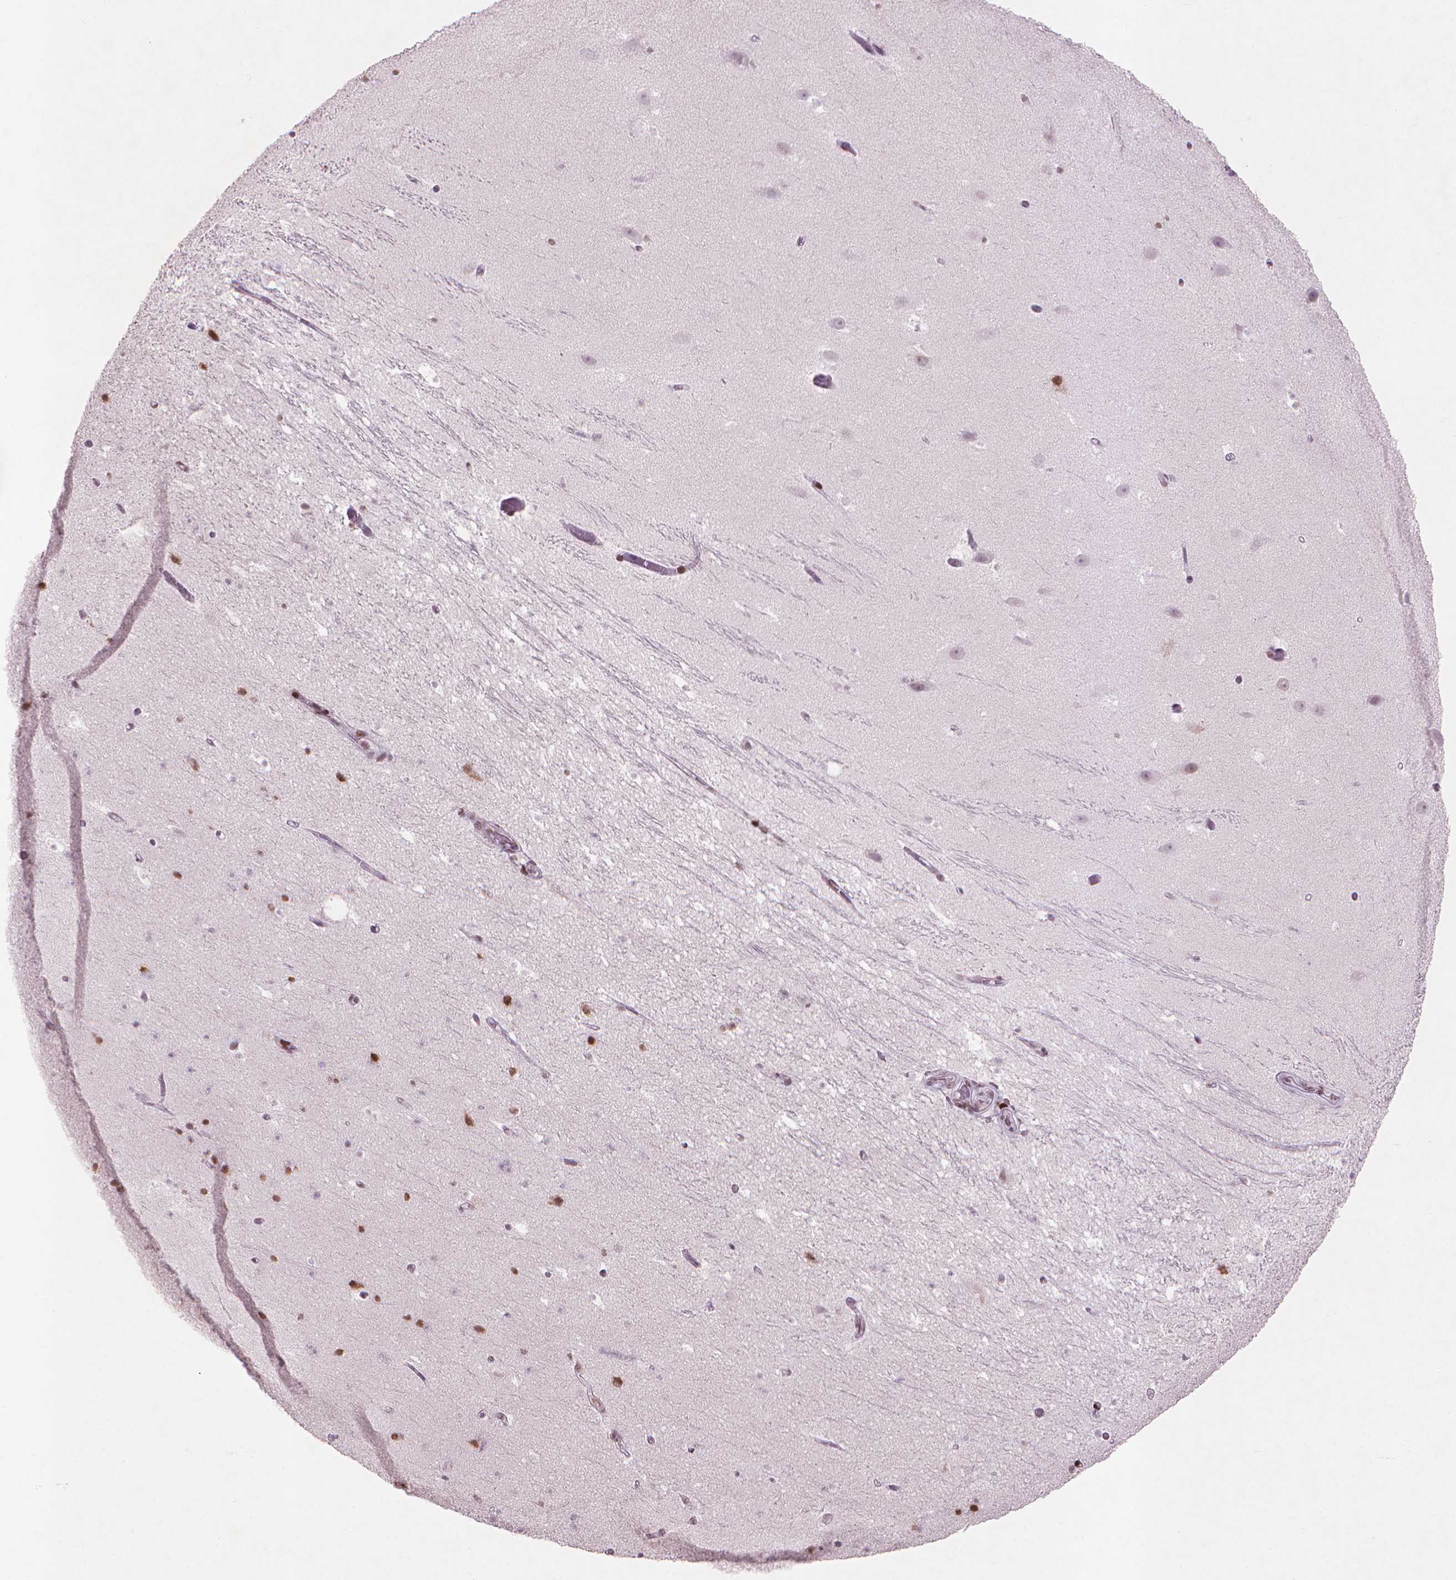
{"staining": {"intensity": "moderate", "quantity": "<25%", "location": "nuclear"}, "tissue": "hippocampus", "cell_type": "Glial cells", "image_type": "normal", "snomed": [{"axis": "morphology", "description": "Normal tissue, NOS"}, {"axis": "topography", "description": "Hippocampus"}], "caption": "Immunohistochemistry image of benign hippocampus: human hippocampus stained using immunohistochemistry (IHC) displays low levels of moderate protein expression localized specifically in the nuclear of glial cells, appearing as a nuclear brown color.", "gene": "HES7", "patient": {"sex": "male", "age": 26}}